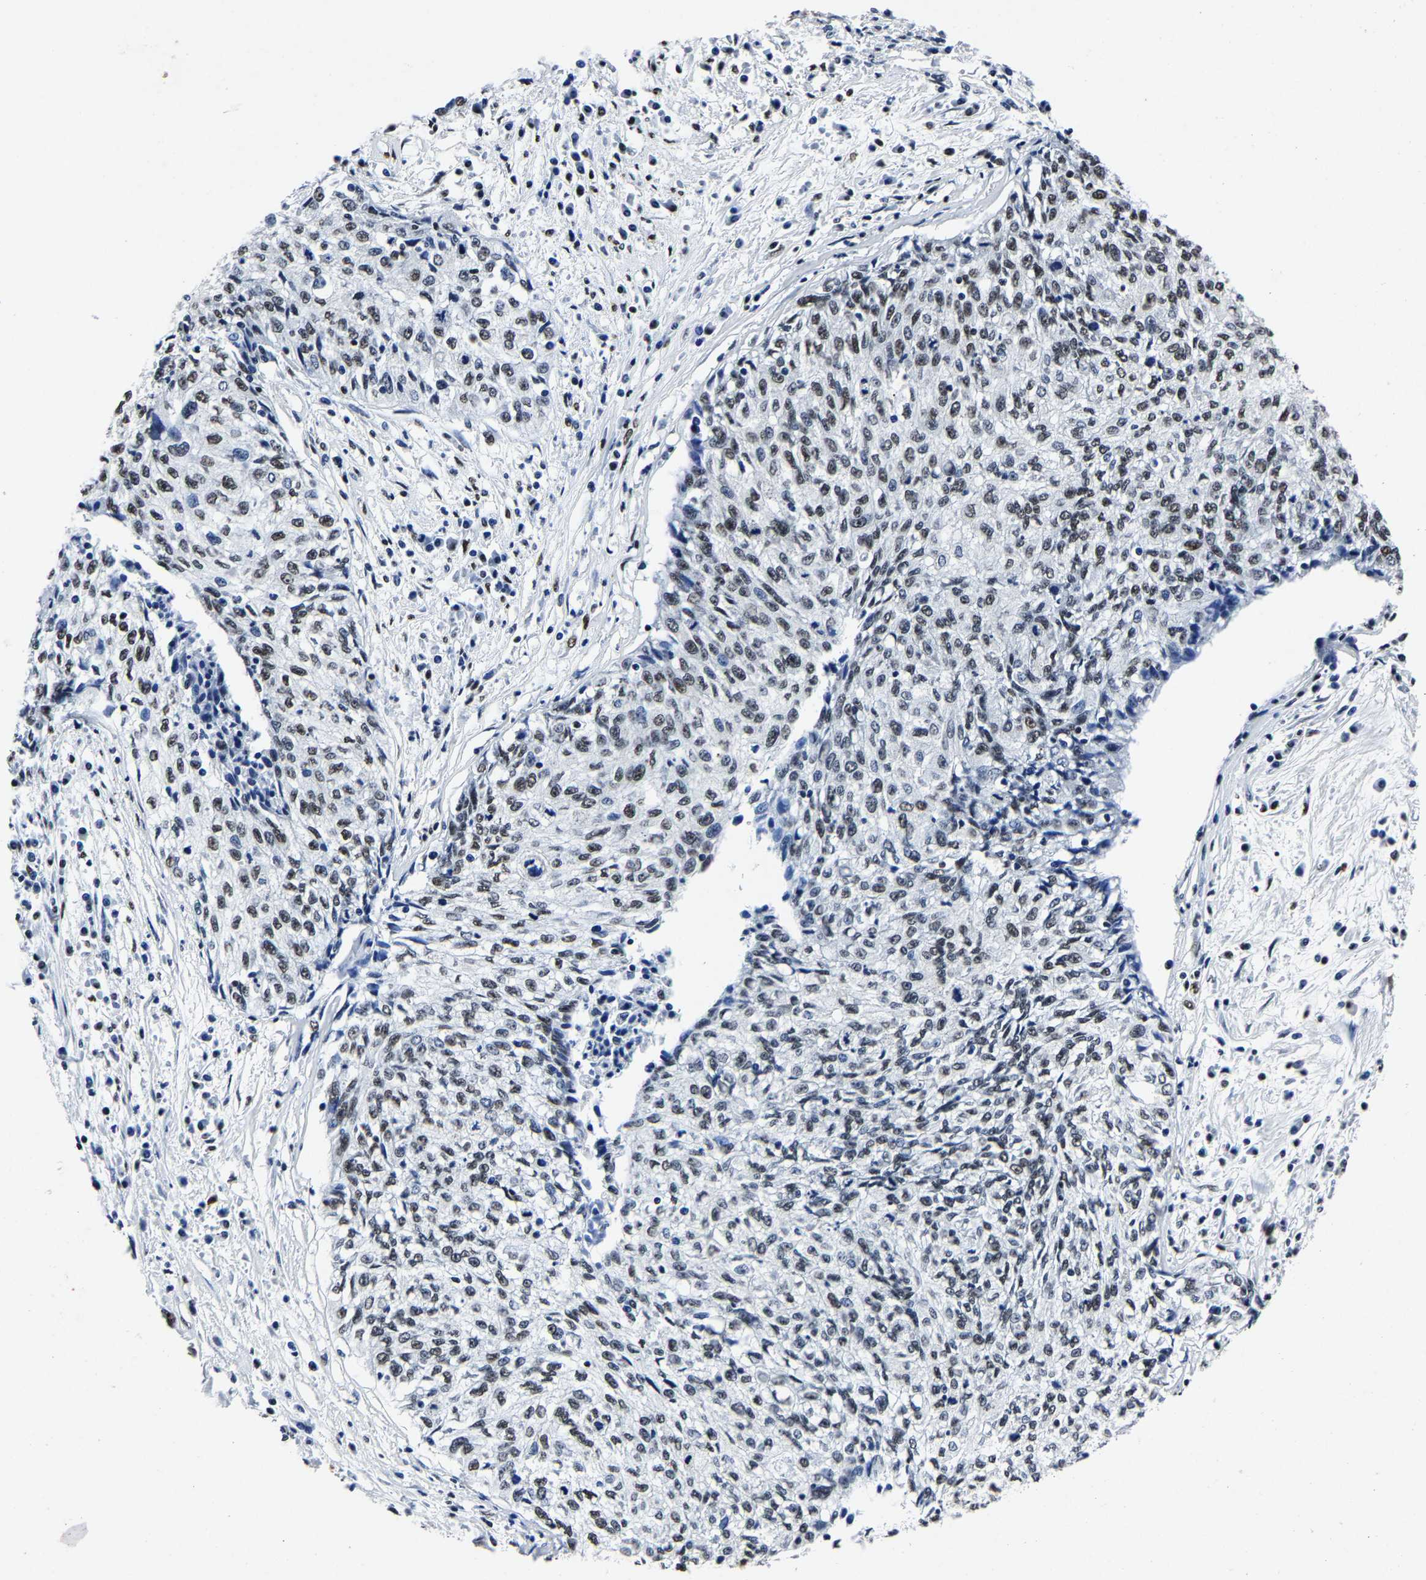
{"staining": {"intensity": "weak", "quantity": "25%-75%", "location": "nuclear"}, "tissue": "cervical cancer", "cell_type": "Tumor cells", "image_type": "cancer", "snomed": [{"axis": "morphology", "description": "Squamous cell carcinoma, NOS"}, {"axis": "topography", "description": "Cervix"}], "caption": "Cervical squamous cell carcinoma was stained to show a protein in brown. There is low levels of weak nuclear positivity in approximately 25%-75% of tumor cells.", "gene": "RBM45", "patient": {"sex": "female", "age": 57}}